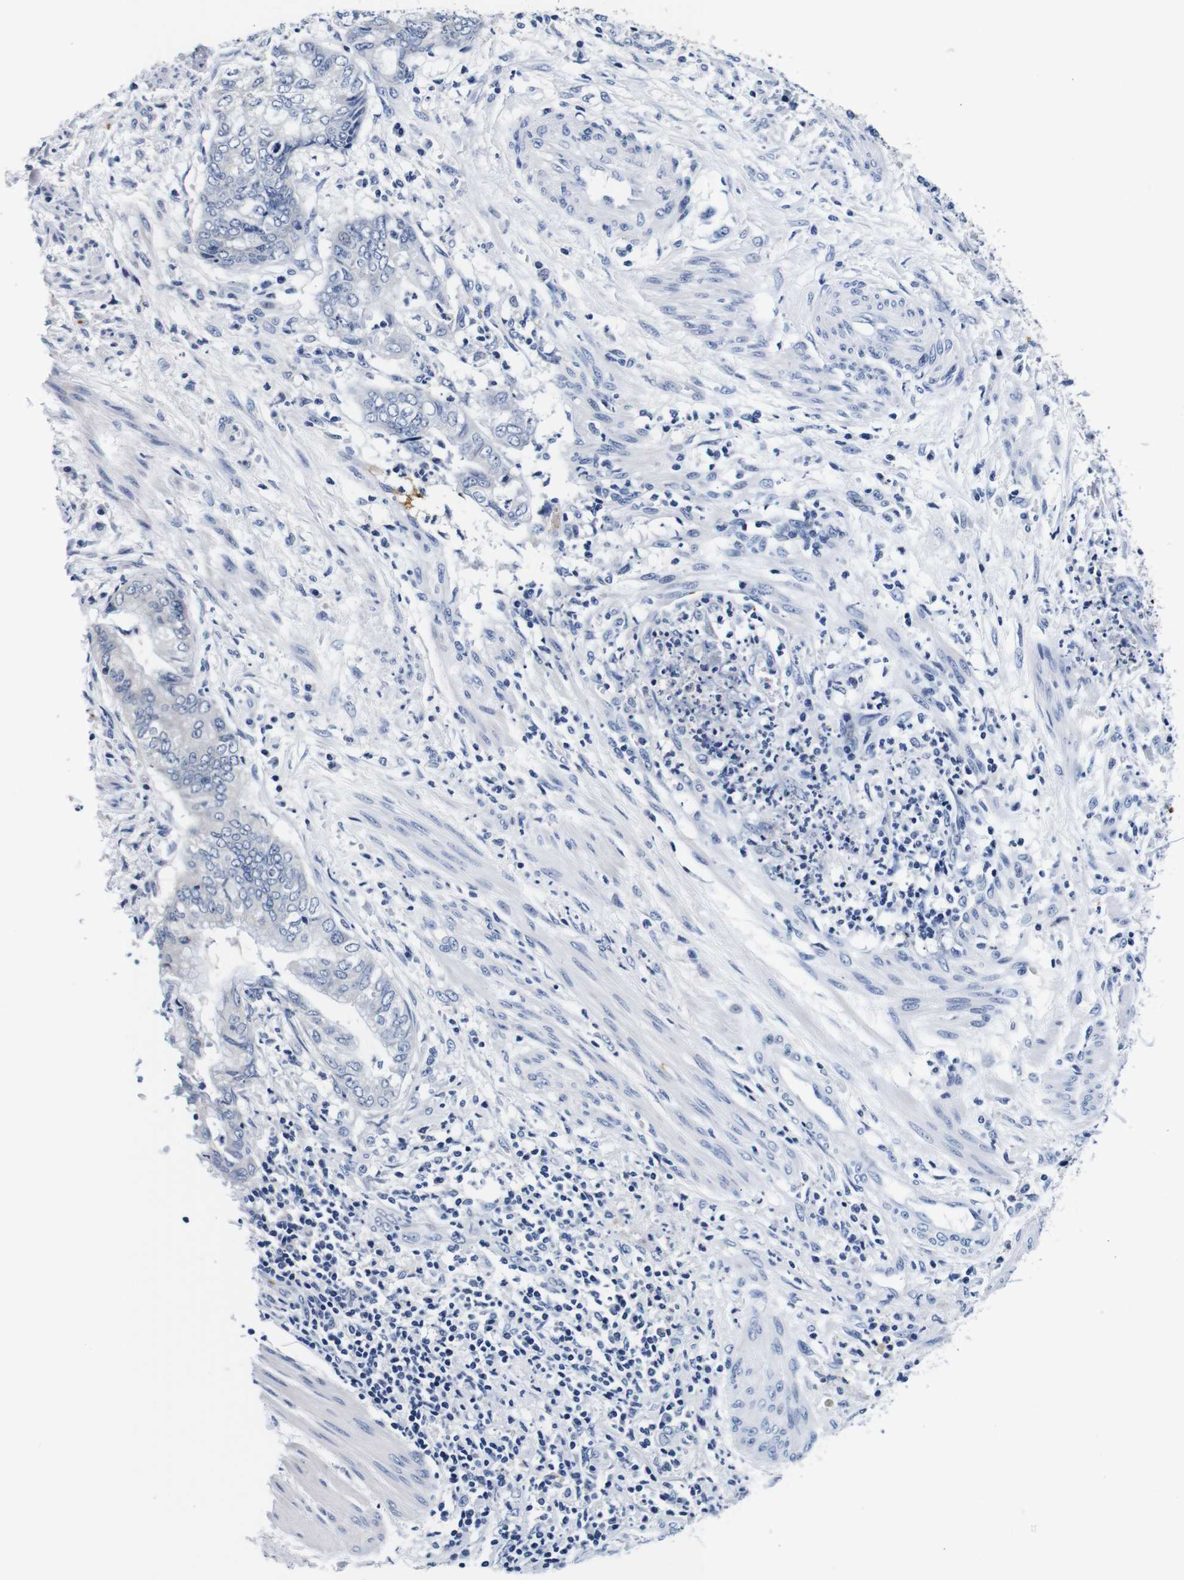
{"staining": {"intensity": "negative", "quantity": "none", "location": "none"}, "tissue": "endometrial cancer", "cell_type": "Tumor cells", "image_type": "cancer", "snomed": [{"axis": "morphology", "description": "Necrosis, NOS"}, {"axis": "morphology", "description": "Adenocarcinoma, NOS"}, {"axis": "topography", "description": "Endometrium"}], "caption": "An immunohistochemistry (IHC) image of endometrial adenocarcinoma is shown. There is no staining in tumor cells of endometrial adenocarcinoma.", "gene": "GP1BA", "patient": {"sex": "female", "age": 79}}